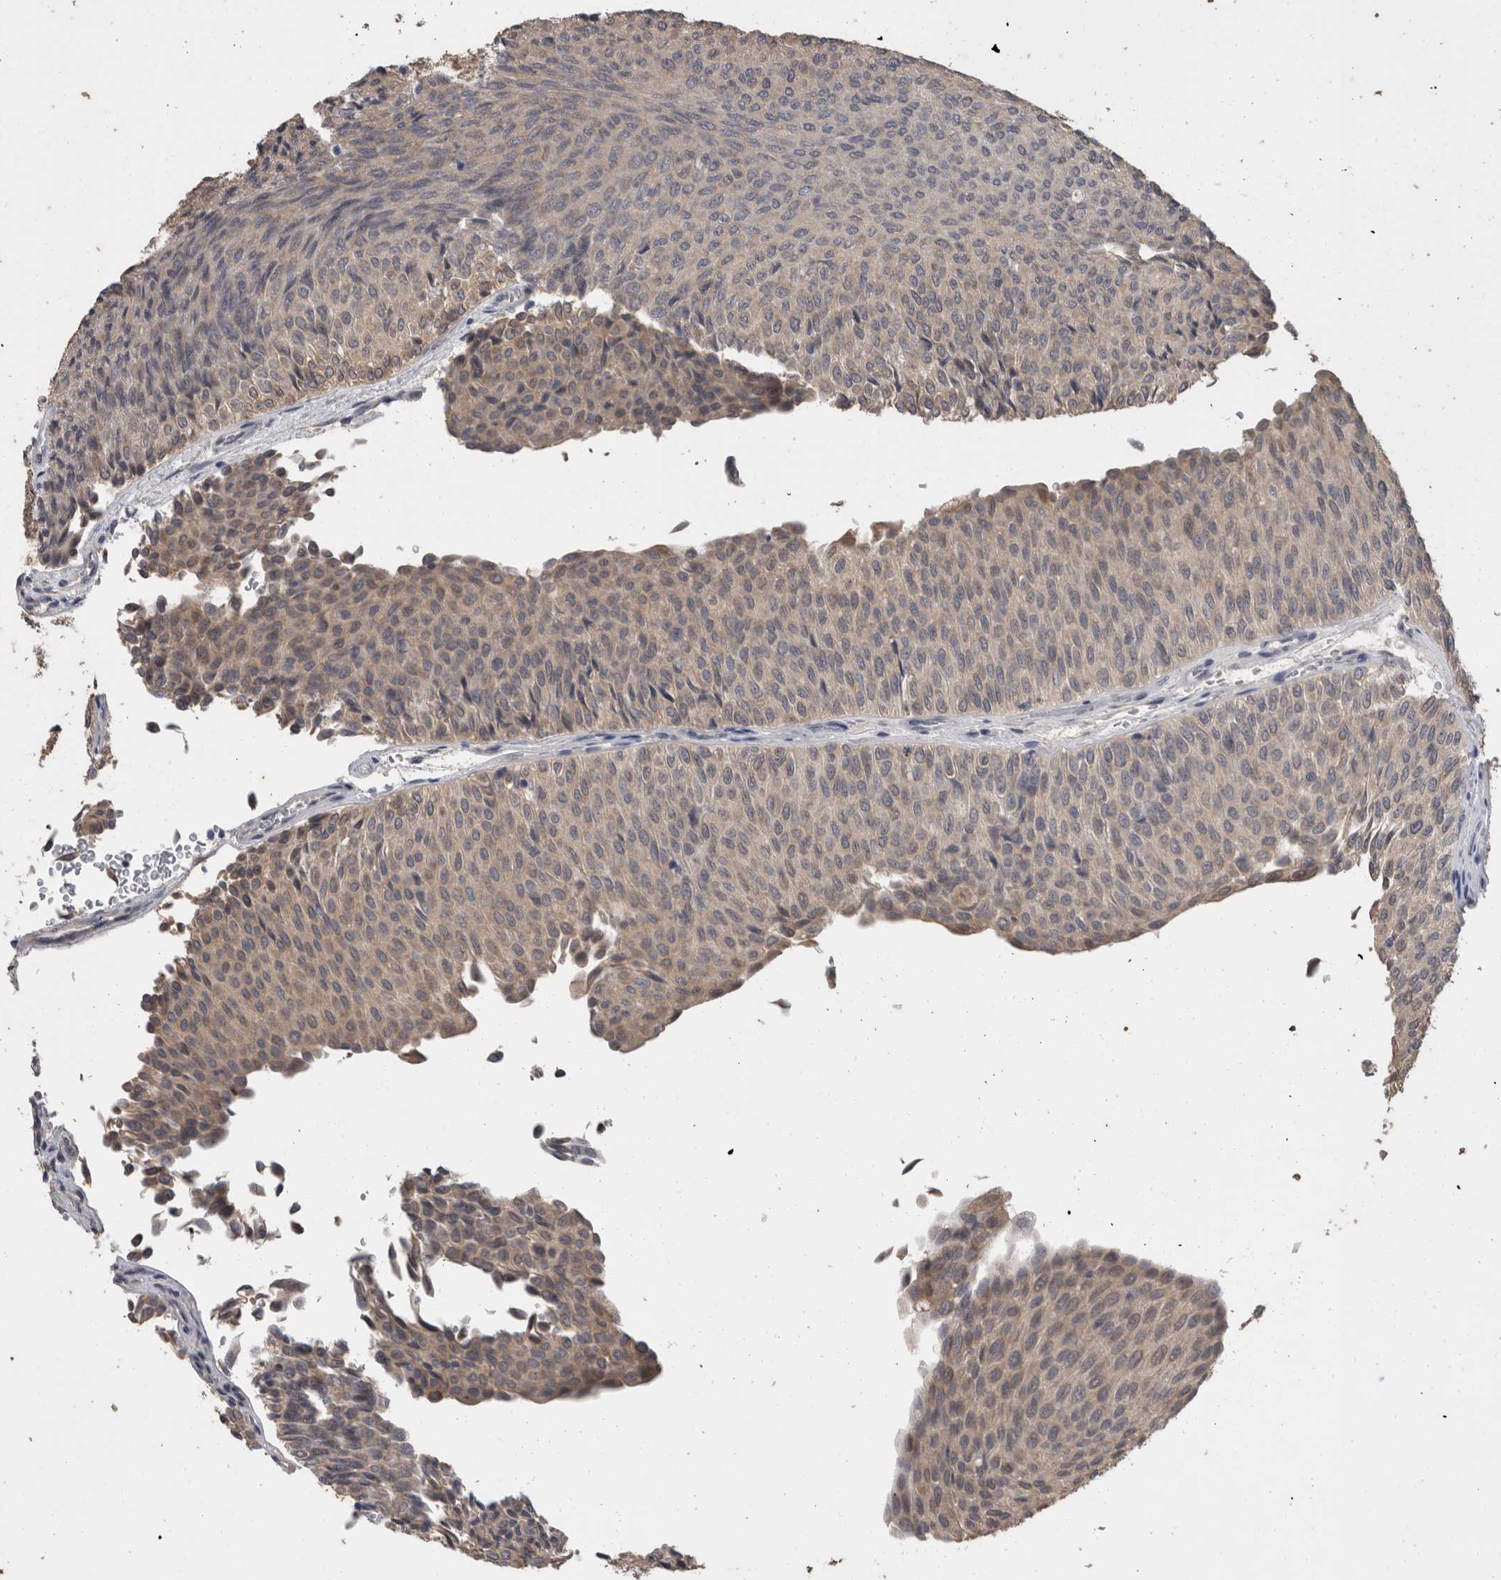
{"staining": {"intensity": "weak", "quantity": ">75%", "location": "cytoplasmic/membranous"}, "tissue": "urothelial cancer", "cell_type": "Tumor cells", "image_type": "cancer", "snomed": [{"axis": "morphology", "description": "Urothelial carcinoma, Low grade"}, {"axis": "topography", "description": "Urinary bladder"}], "caption": "High-magnification brightfield microscopy of low-grade urothelial carcinoma stained with DAB (brown) and counterstained with hematoxylin (blue). tumor cells exhibit weak cytoplasmic/membranous positivity is present in approximately>75% of cells.", "gene": "FHOD3", "patient": {"sex": "male", "age": 78}}